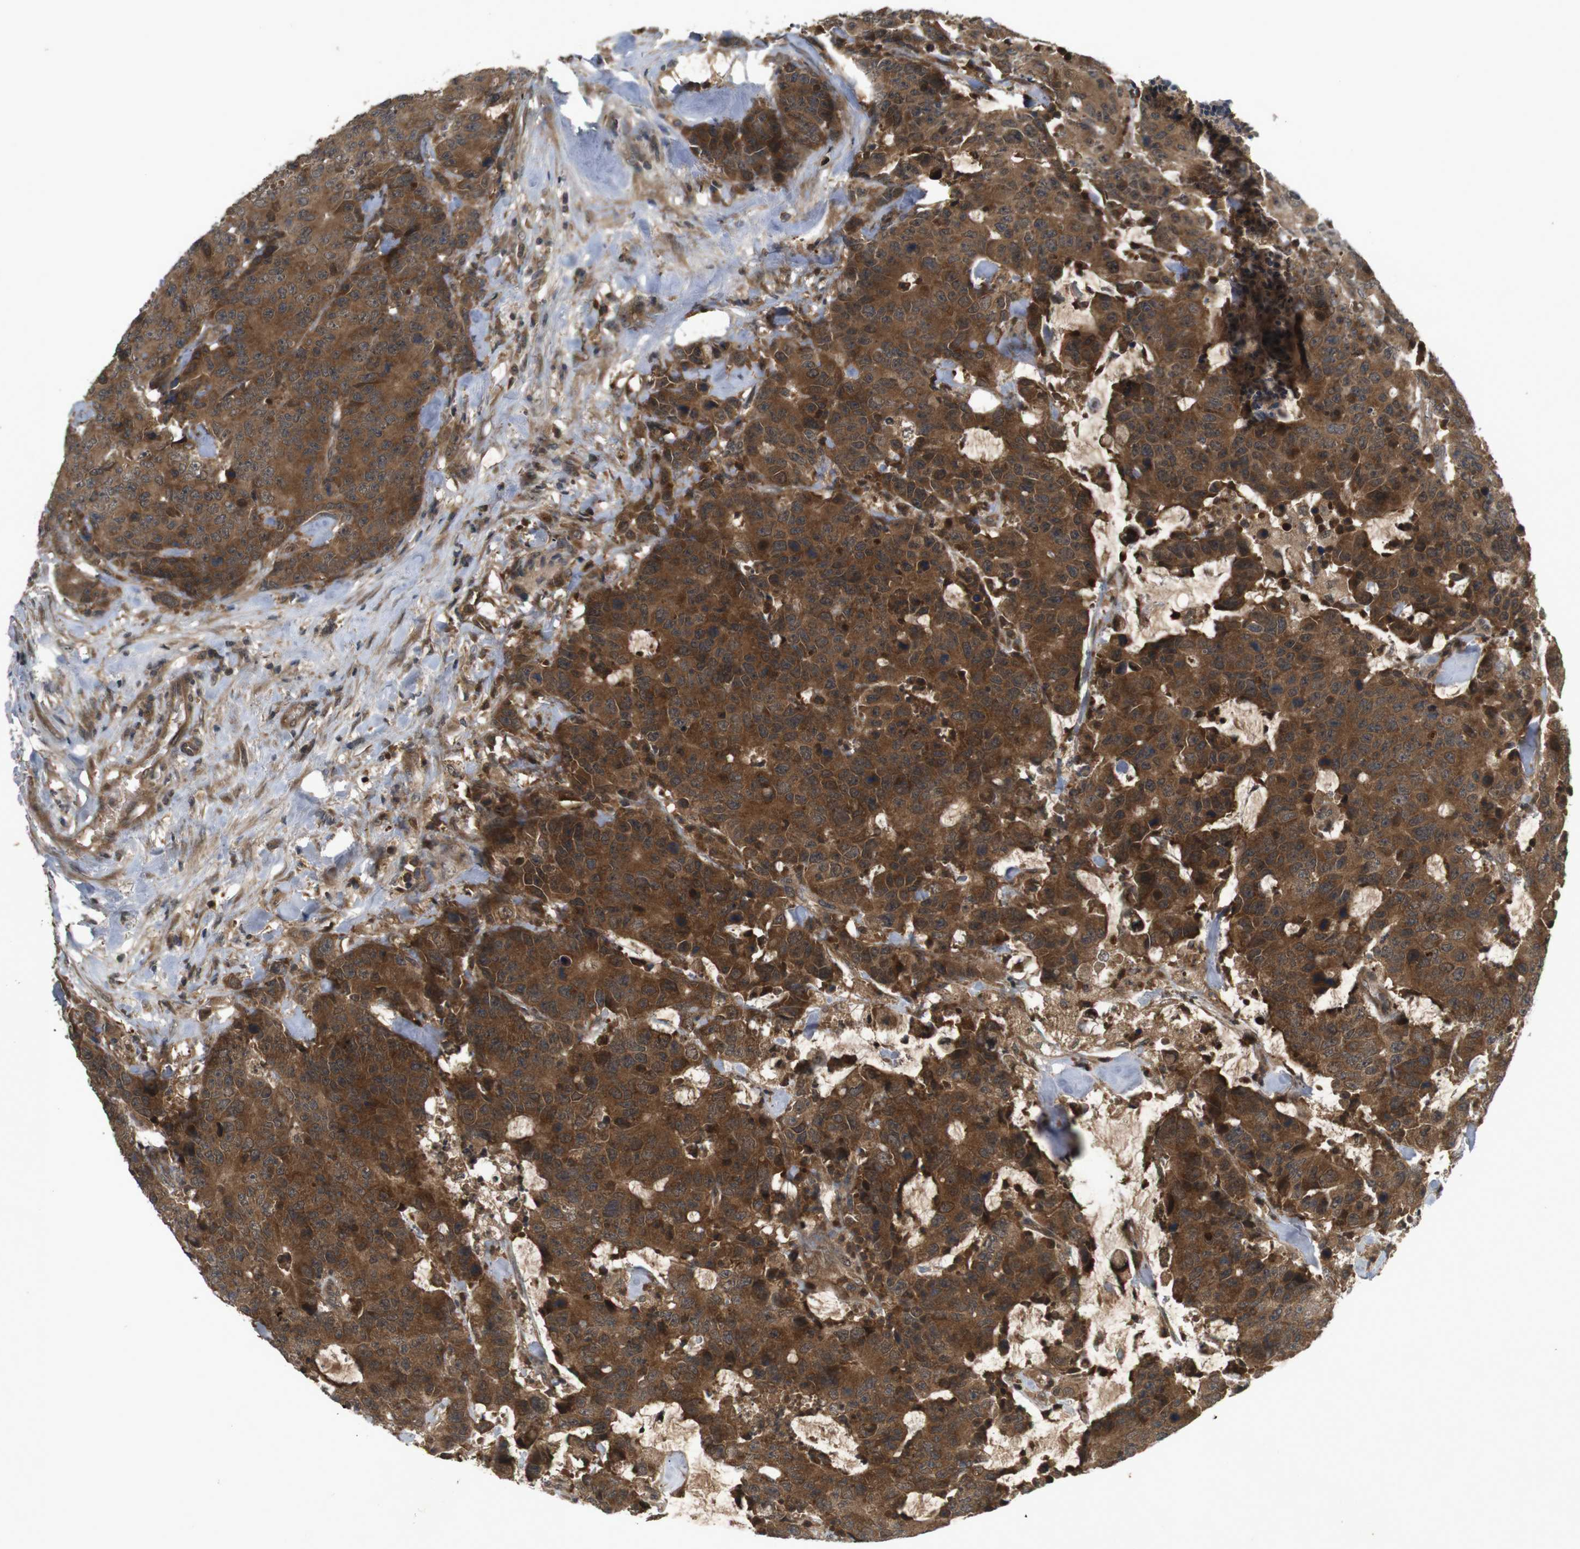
{"staining": {"intensity": "strong", "quantity": ">75%", "location": "cytoplasmic/membranous"}, "tissue": "colorectal cancer", "cell_type": "Tumor cells", "image_type": "cancer", "snomed": [{"axis": "morphology", "description": "Adenocarcinoma, NOS"}, {"axis": "topography", "description": "Colon"}], "caption": "Protein staining of colorectal cancer tissue demonstrates strong cytoplasmic/membranous expression in approximately >75% of tumor cells. The protein is stained brown, and the nuclei are stained in blue (DAB (3,3'-diaminobenzidine) IHC with brightfield microscopy, high magnification).", "gene": "NFKBIE", "patient": {"sex": "female", "age": 86}}